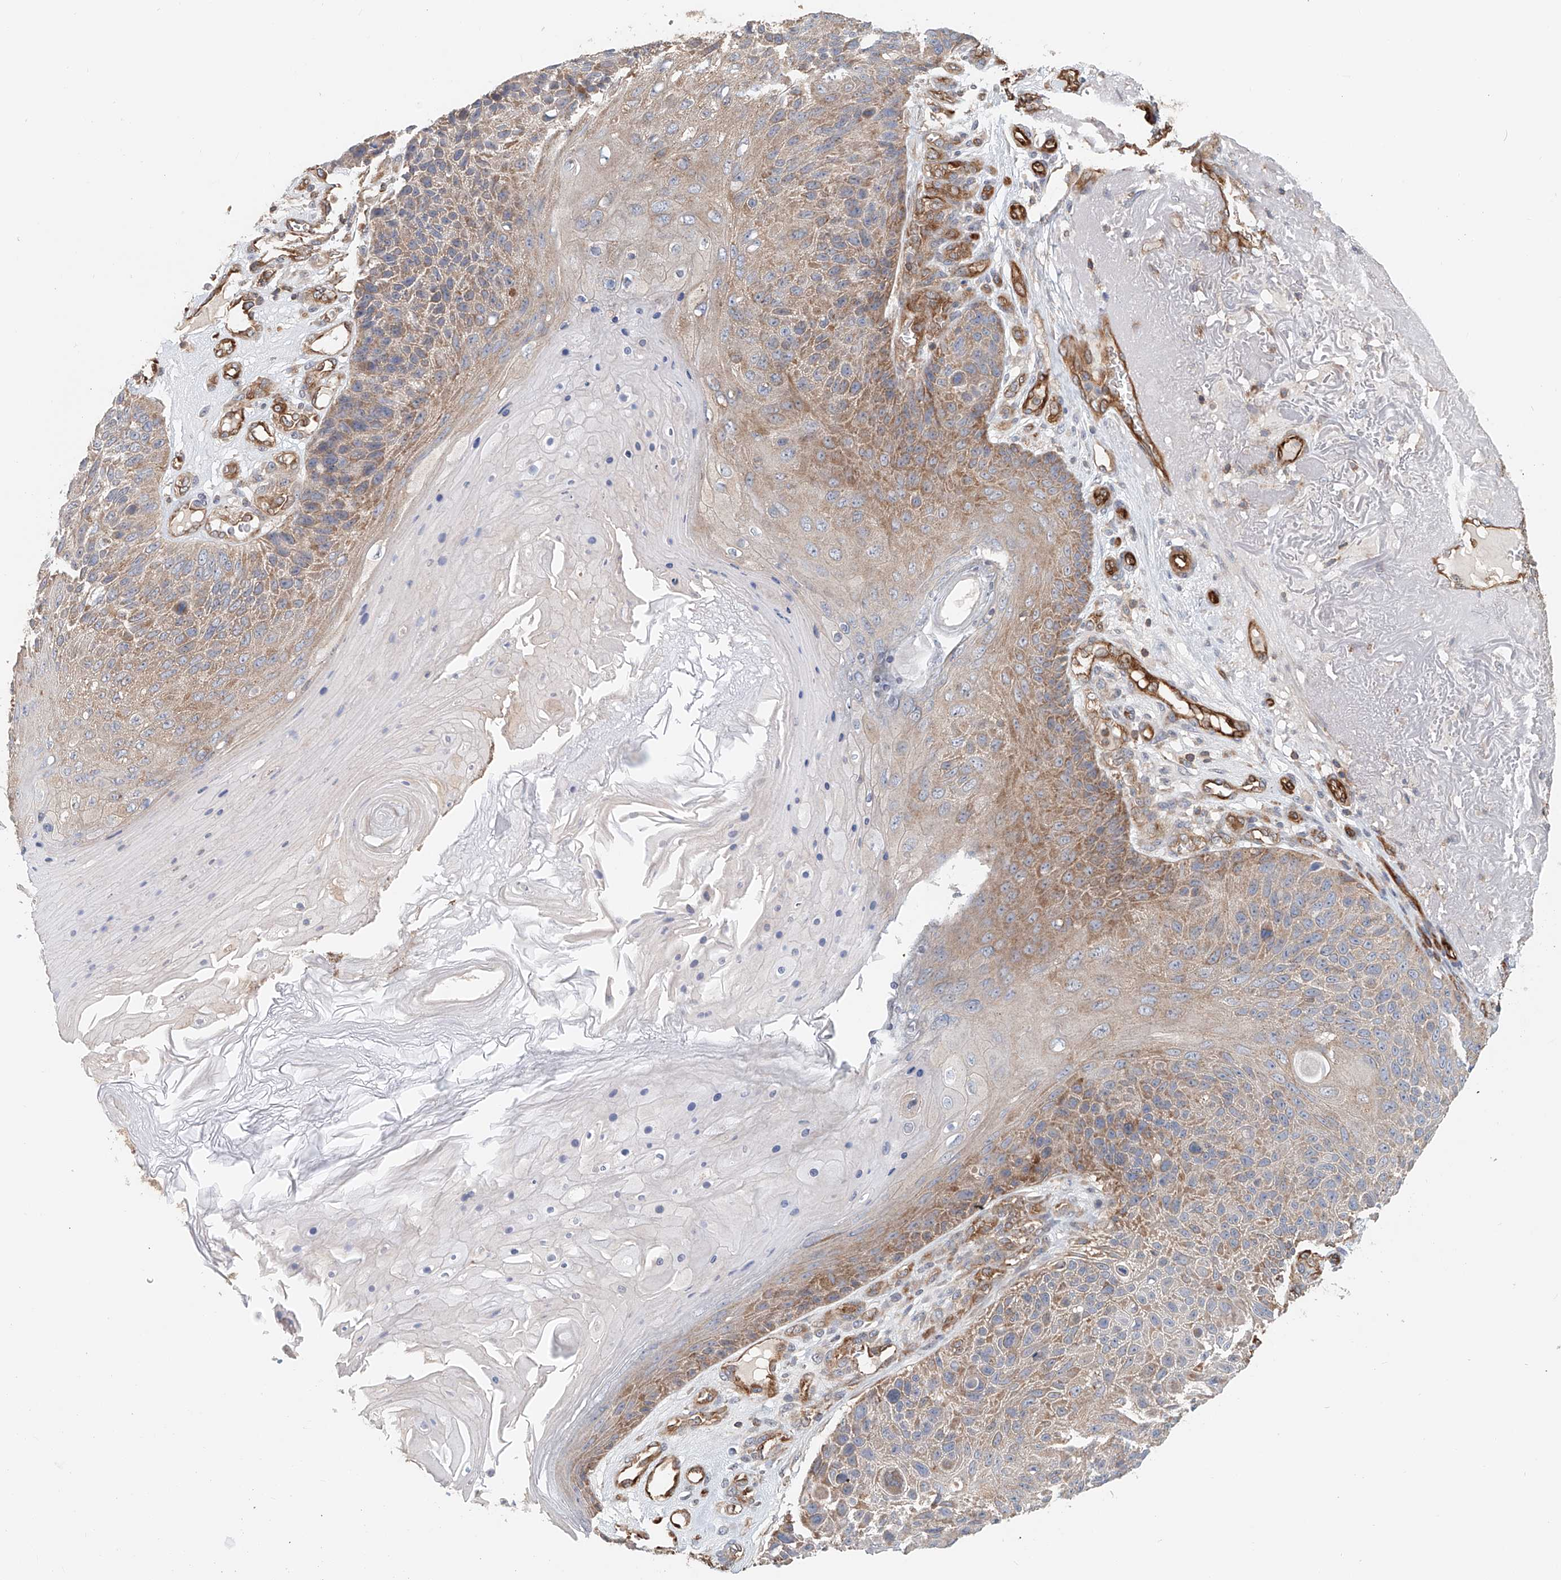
{"staining": {"intensity": "moderate", "quantity": "25%-75%", "location": "cytoplasmic/membranous"}, "tissue": "skin cancer", "cell_type": "Tumor cells", "image_type": "cancer", "snomed": [{"axis": "morphology", "description": "Squamous cell carcinoma, NOS"}, {"axis": "topography", "description": "Skin"}], "caption": "Immunohistochemical staining of skin cancer (squamous cell carcinoma) demonstrates medium levels of moderate cytoplasmic/membranous protein staining in about 25%-75% of tumor cells.", "gene": "FRYL", "patient": {"sex": "female", "age": 88}}